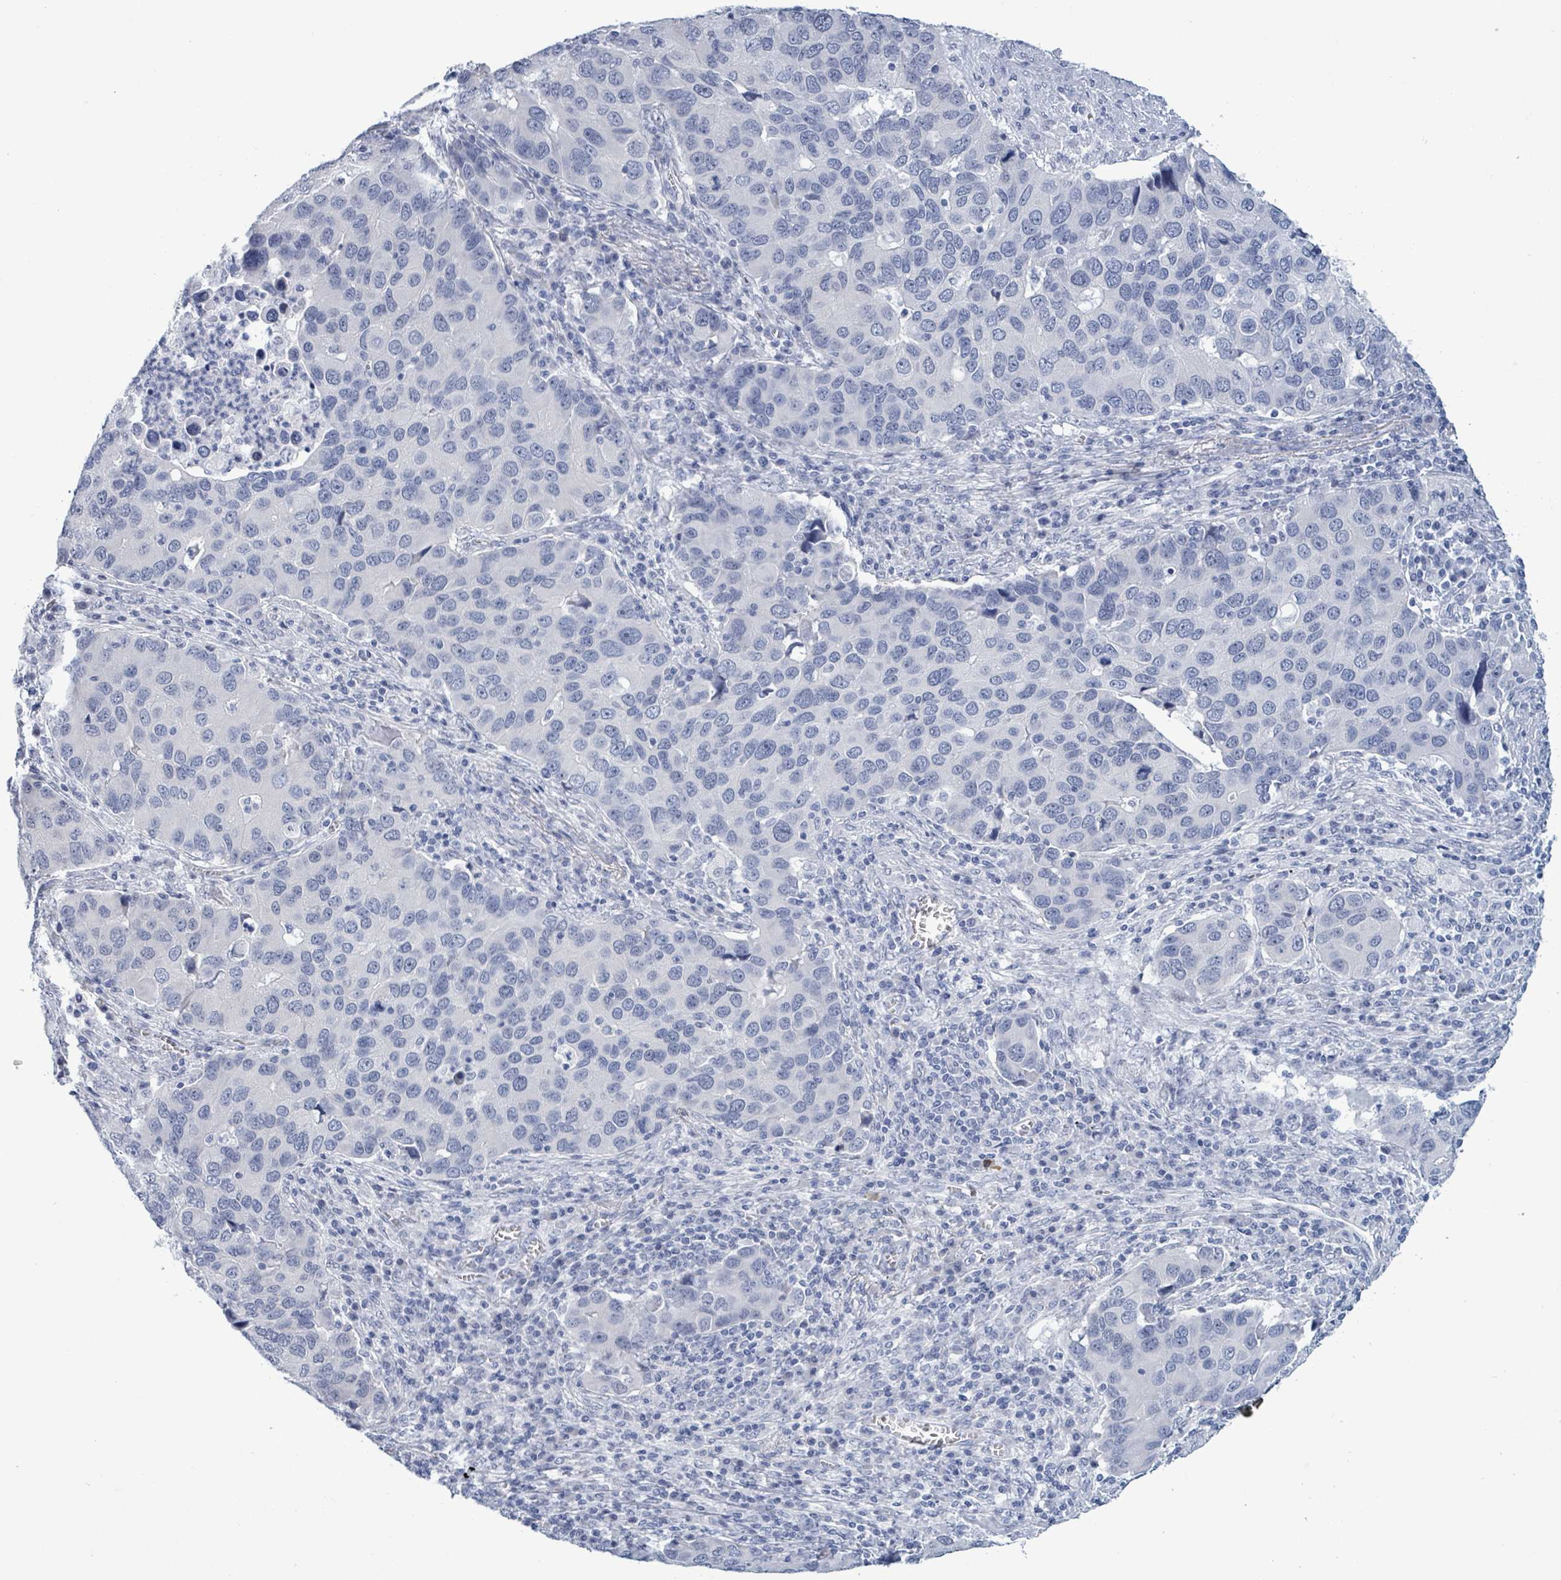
{"staining": {"intensity": "negative", "quantity": "none", "location": "none"}, "tissue": "lung cancer", "cell_type": "Tumor cells", "image_type": "cancer", "snomed": [{"axis": "morphology", "description": "Aneuploidy"}, {"axis": "morphology", "description": "Adenocarcinoma, NOS"}, {"axis": "topography", "description": "Lymph node"}, {"axis": "topography", "description": "Lung"}], "caption": "The immunohistochemistry histopathology image has no significant staining in tumor cells of lung adenocarcinoma tissue.", "gene": "ZNF771", "patient": {"sex": "female", "age": 74}}